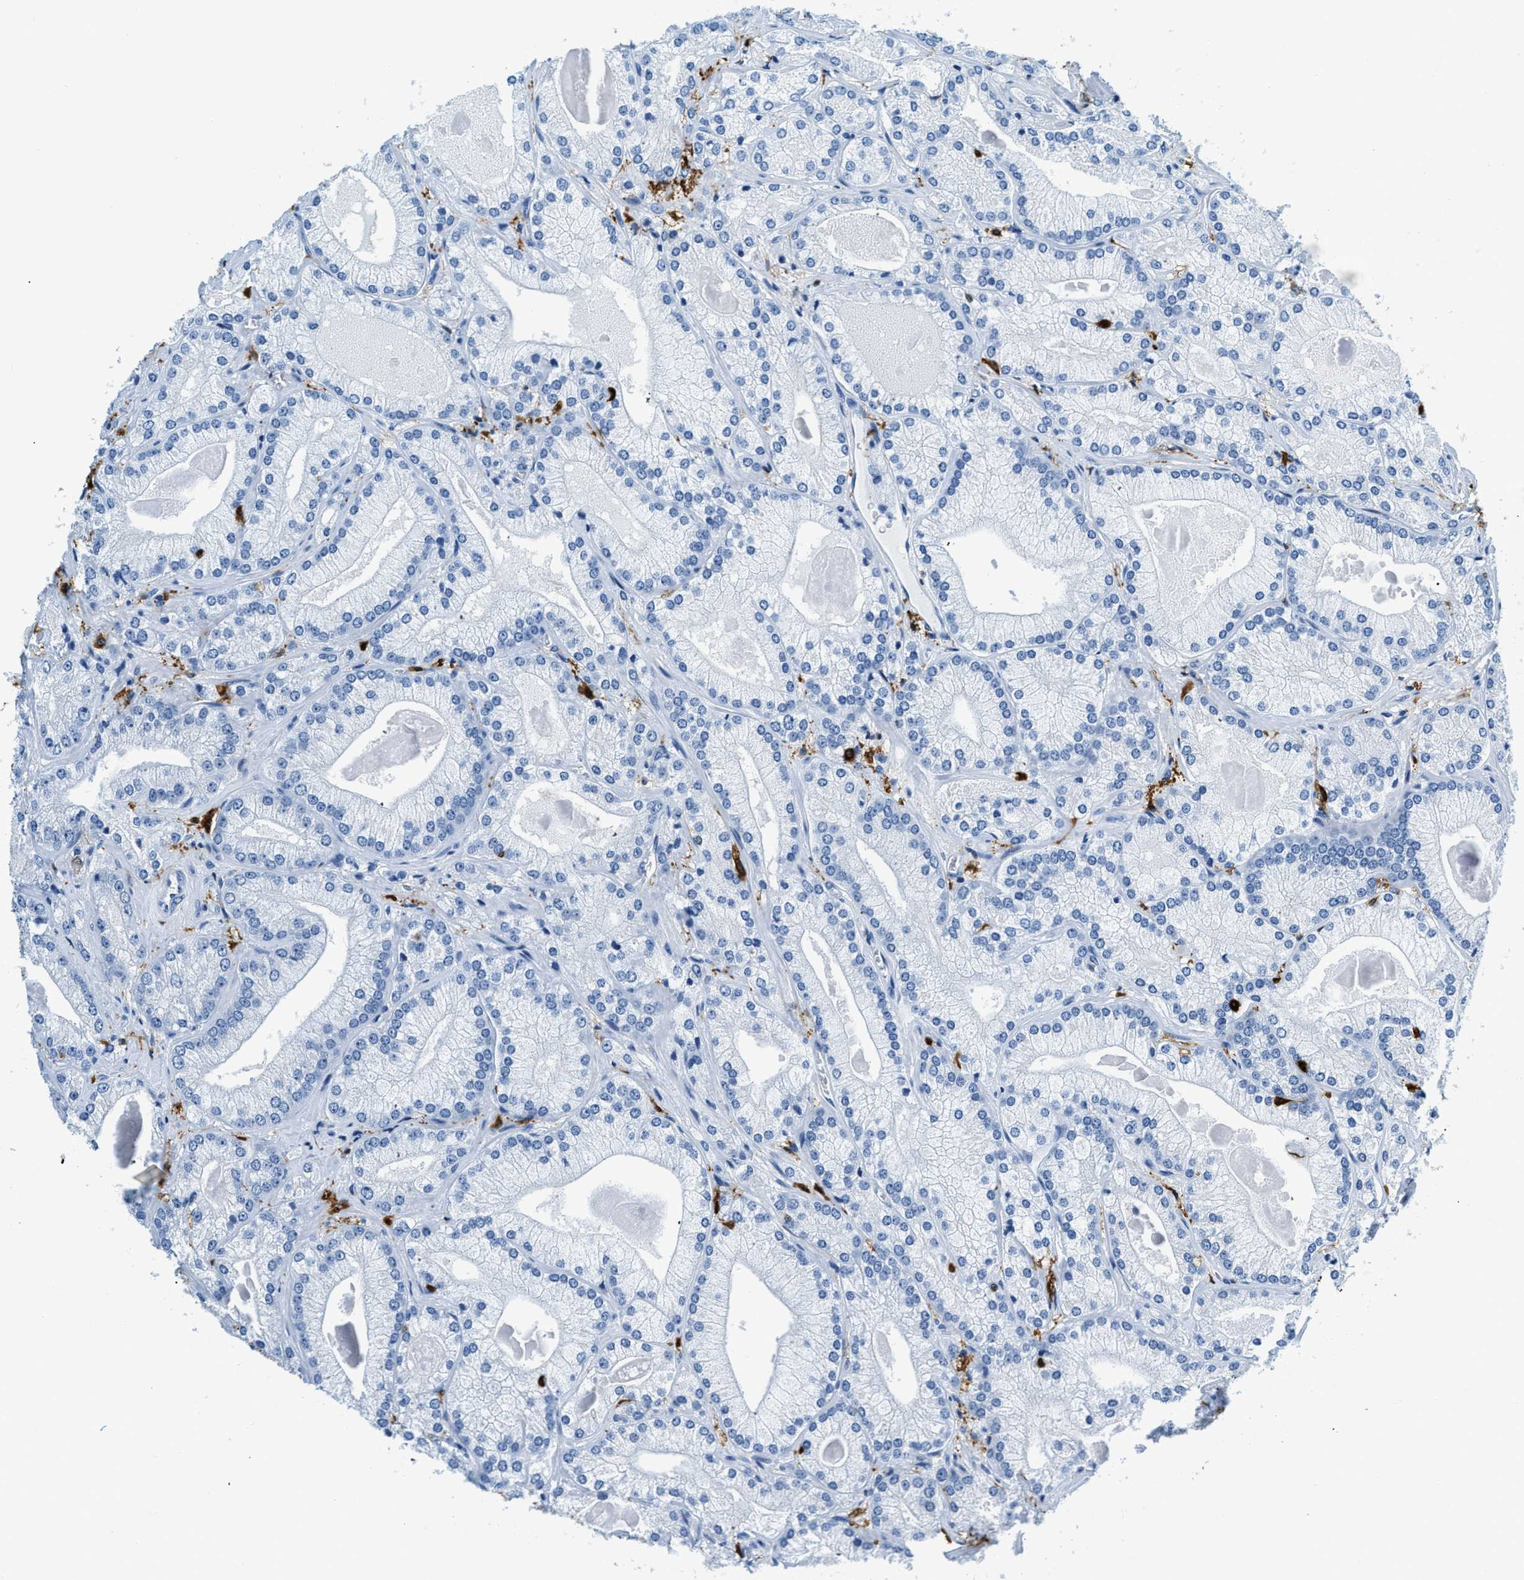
{"staining": {"intensity": "negative", "quantity": "none", "location": "none"}, "tissue": "prostate cancer", "cell_type": "Tumor cells", "image_type": "cancer", "snomed": [{"axis": "morphology", "description": "Adenocarcinoma, Low grade"}, {"axis": "topography", "description": "Prostate"}], "caption": "There is no significant expression in tumor cells of prostate low-grade adenocarcinoma. (DAB immunohistochemistry, high magnification).", "gene": "CAPG", "patient": {"sex": "male", "age": 65}}